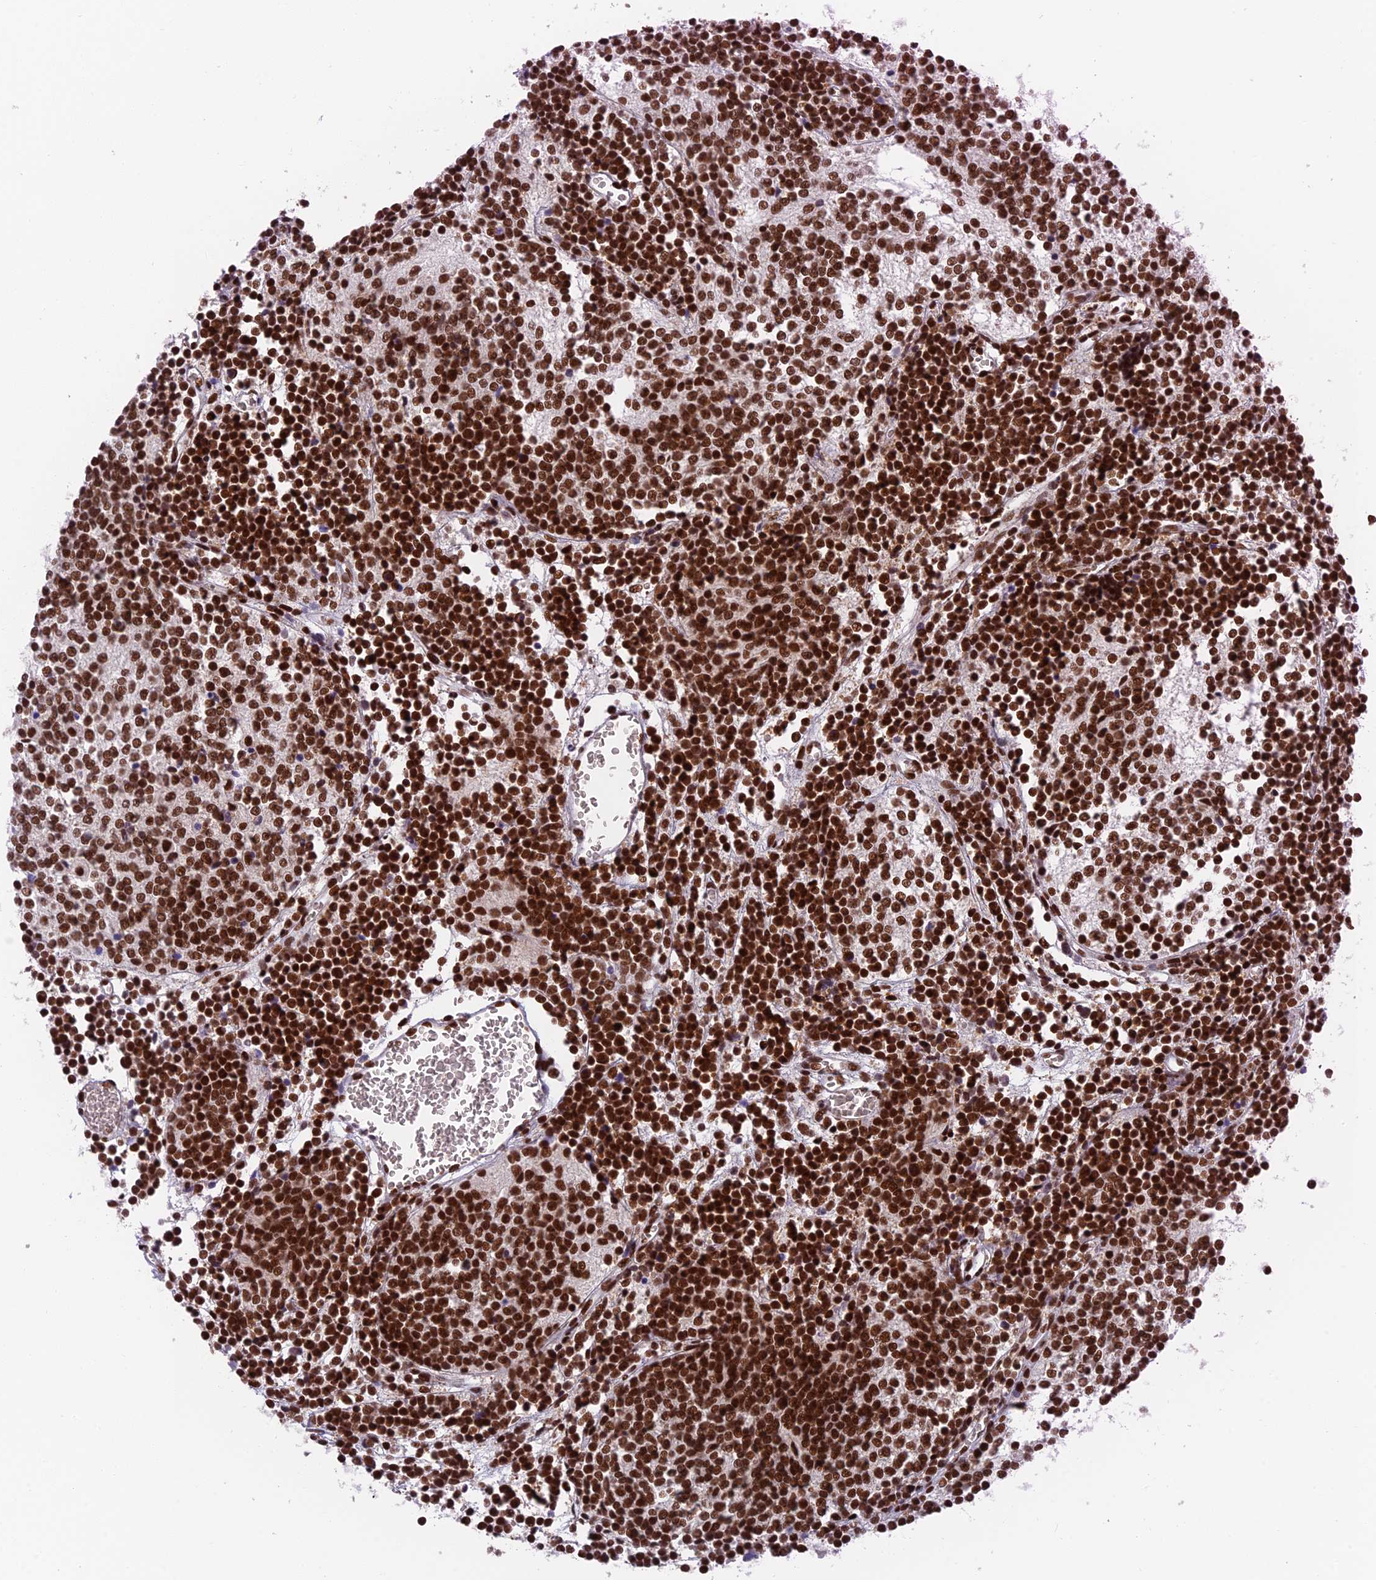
{"staining": {"intensity": "strong", "quantity": ">75%", "location": "nuclear"}, "tissue": "glioma", "cell_type": "Tumor cells", "image_type": "cancer", "snomed": [{"axis": "morphology", "description": "Glioma, malignant, Low grade"}, {"axis": "topography", "description": "Brain"}], "caption": "DAB (3,3'-diaminobenzidine) immunohistochemical staining of low-grade glioma (malignant) shows strong nuclear protein expression in about >75% of tumor cells. (brown staining indicates protein expression, while blue staining denotes nuclei).", "gene": "EEF1AKMT3", "patient": {"sex": "female", "age": 1}}